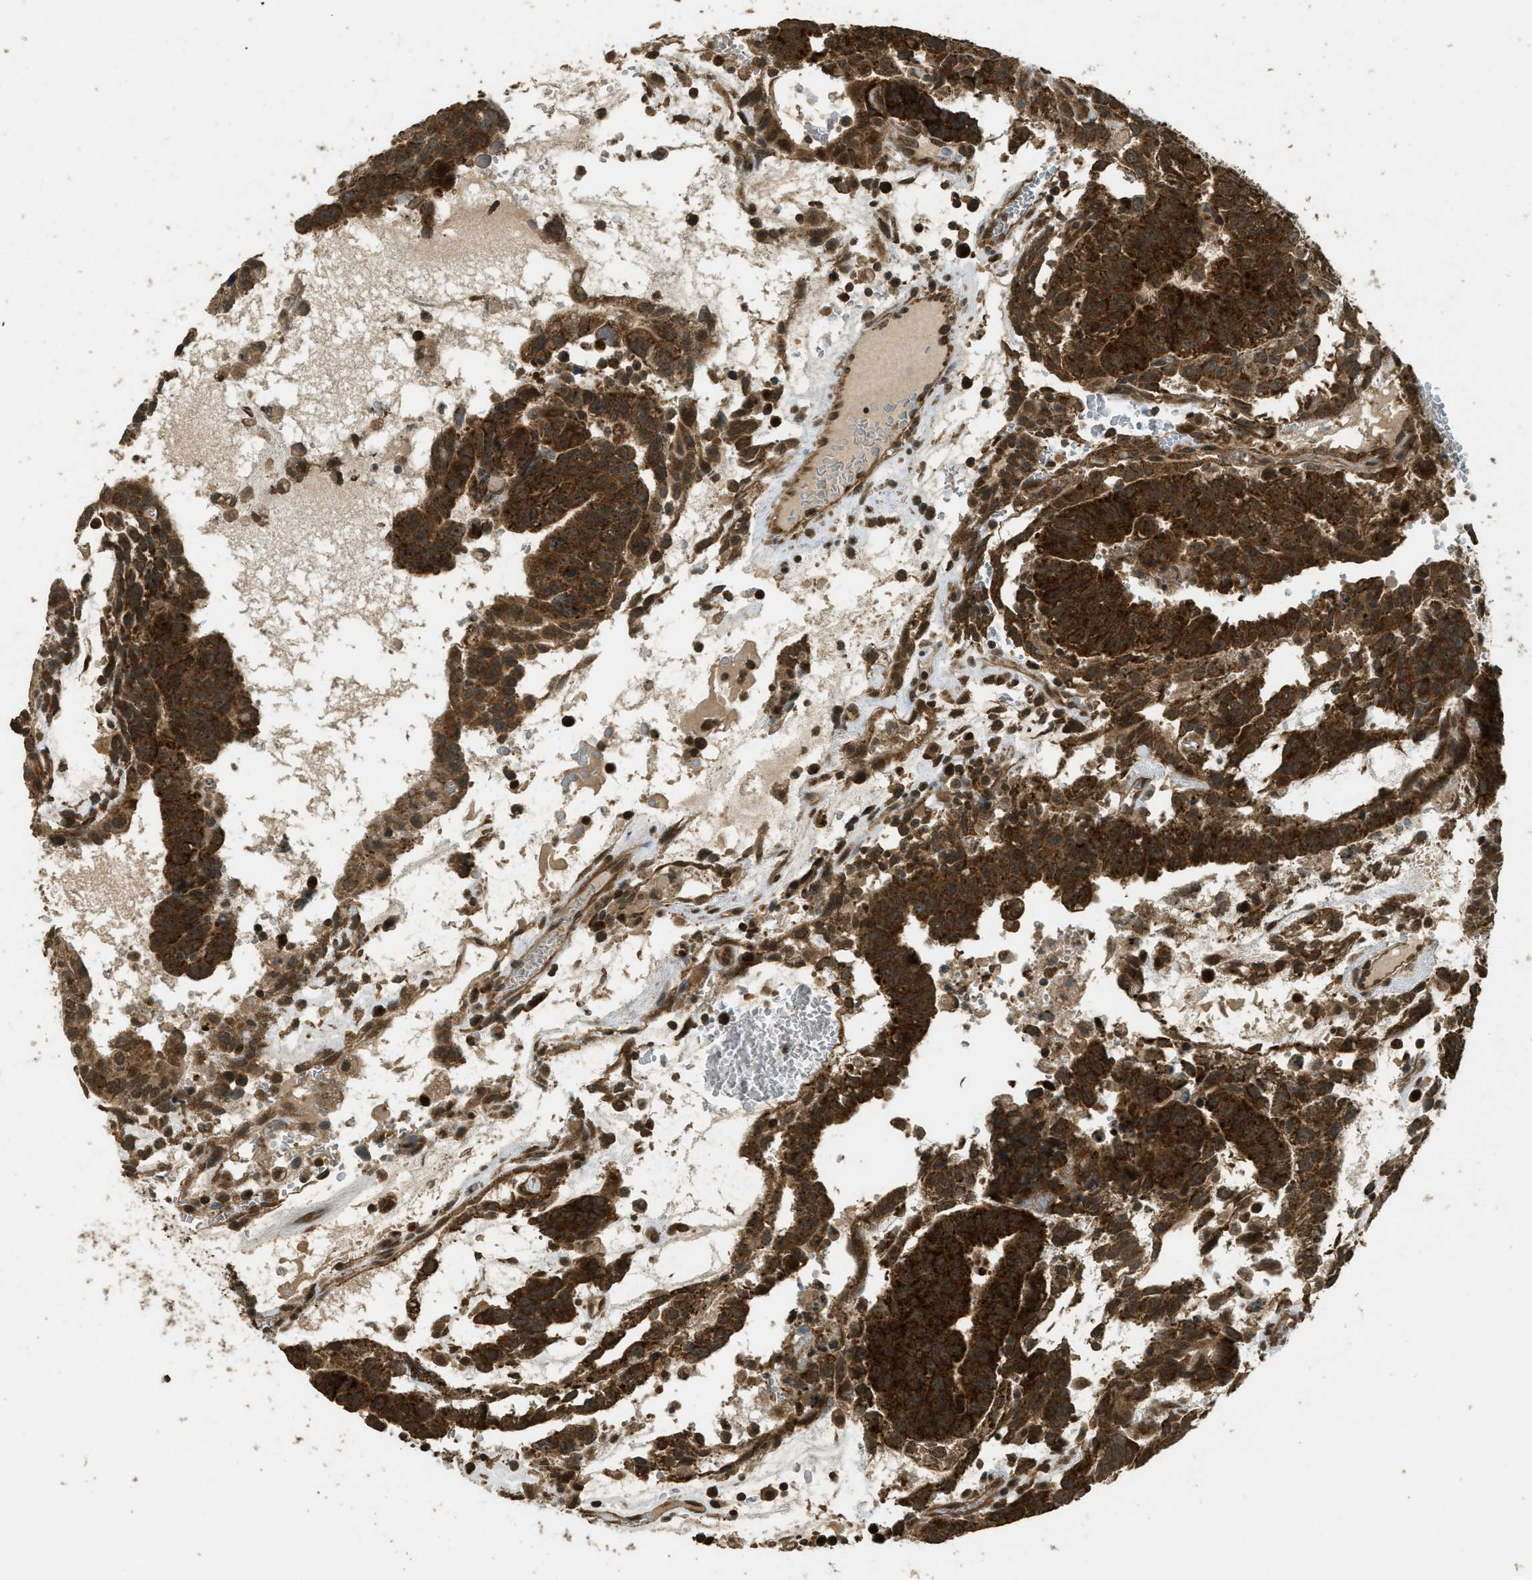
{"staining": {"intensity": "strong", "quantity": ">75%", "location": "cytoplasmic/membranous"}, "tissue": "testis cancer", "cell_type": "Tumor cells", "image_type": "cancer", "snomed": [{"axis": "morphology", "description": "Seminoma, NOS"}, {"axis": "morphology", "description": "Carcinoma, Embryonal, NOS"}, {"axis": "topography", "description": "Testis"}], "caption": "Testis cancer (seminoma) stained with a protein marker displays strong staining in tumor cells.", "gene": "CTPS1", "patient": {"sex": "male", "age": 52}}